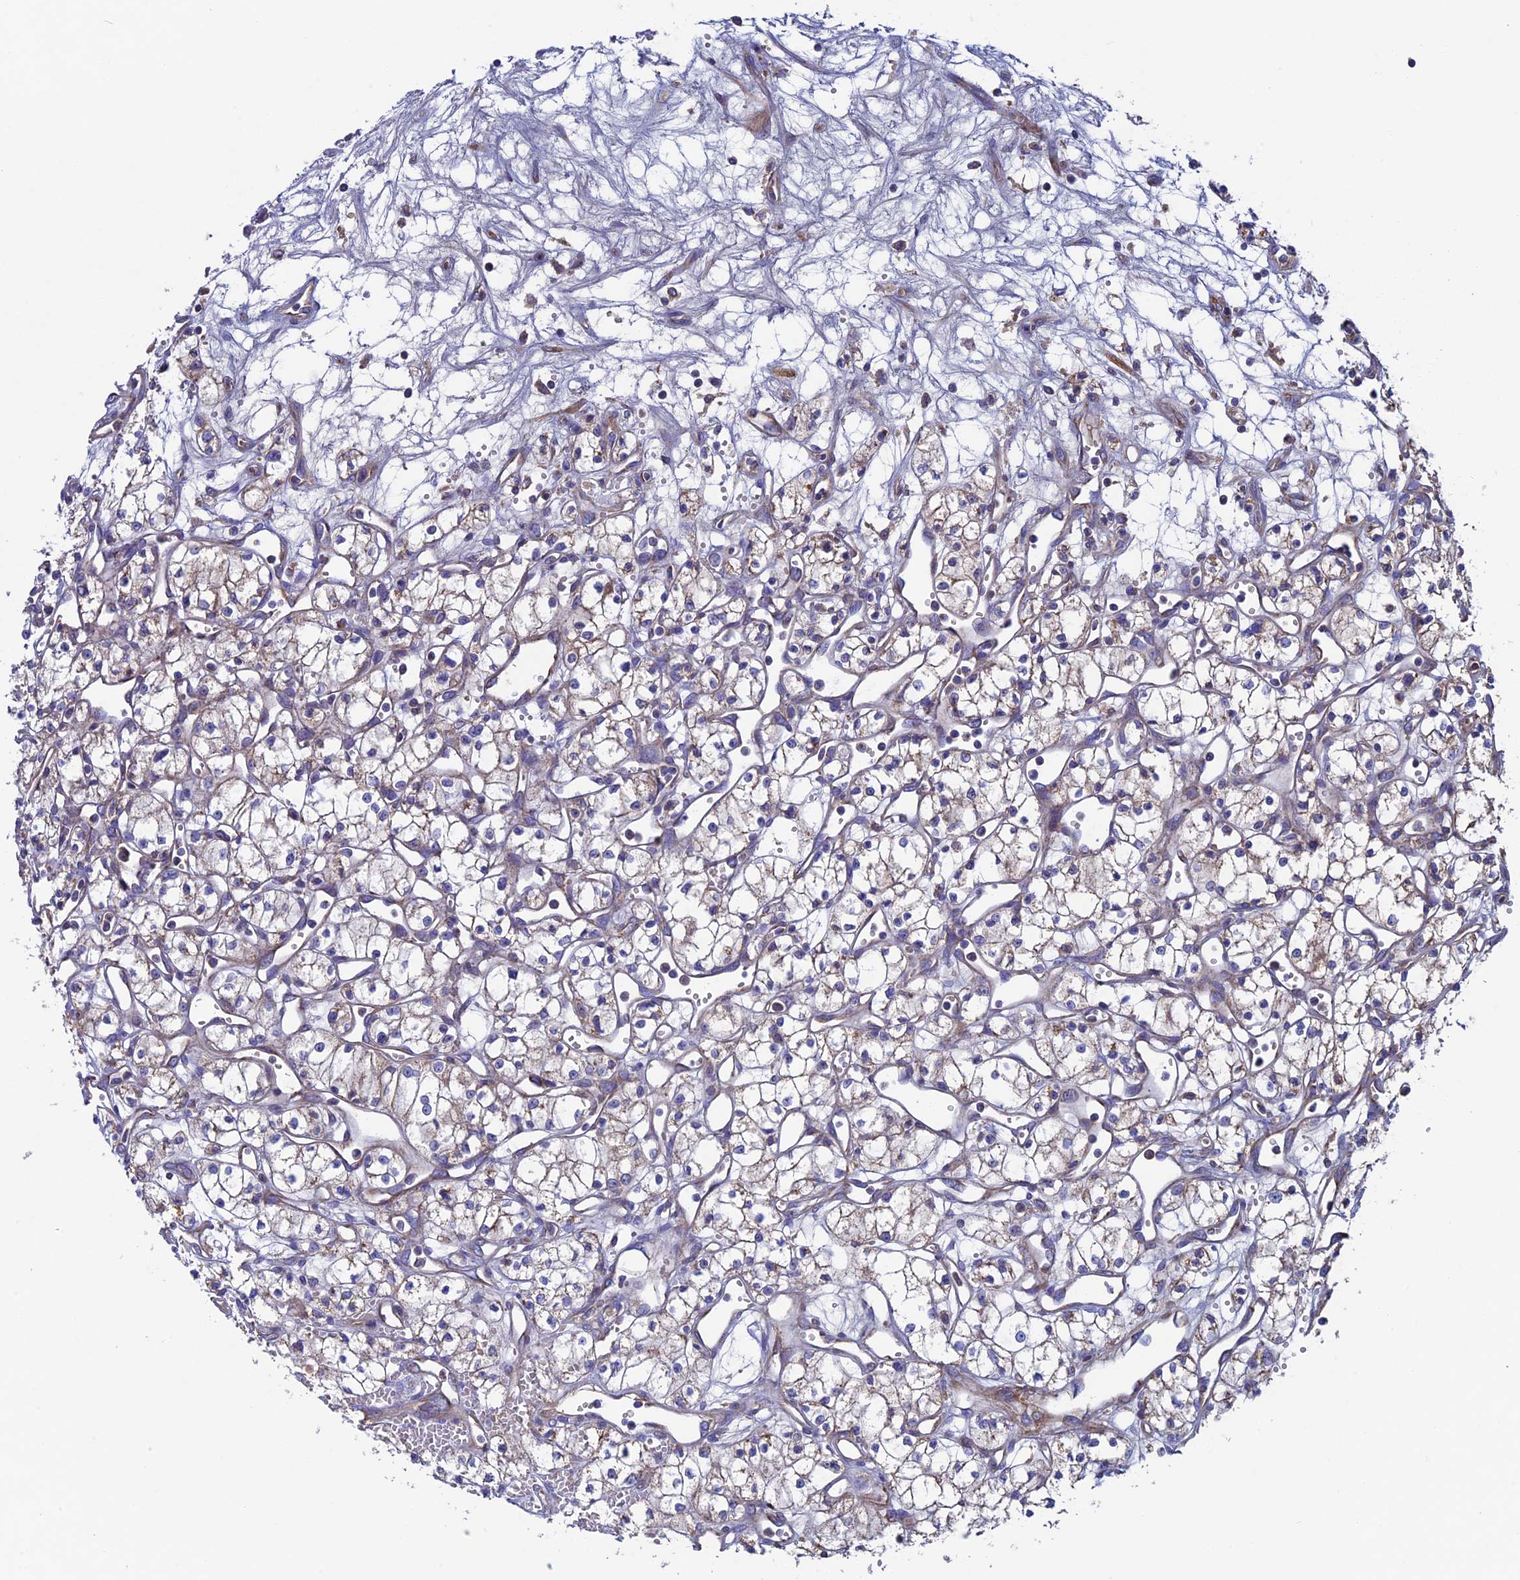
{"staining": {"intensity": "negative", "quantity": "none", "location": "none"}, "tissue": "renal cancer", "cell_type": "Tumor cells", "image_type": "cancer", "snomed": [{"axis": "morphology", "description": "Adenocarcinoma, NOS"}, {"axis": "topography", "description": "Kidney"}], "caption": "A histopathology image of human renal cancer is negative for staining in tumor cells.", "gene": "SLC15A5", "patient": {"sex": "male", "age": 59}}